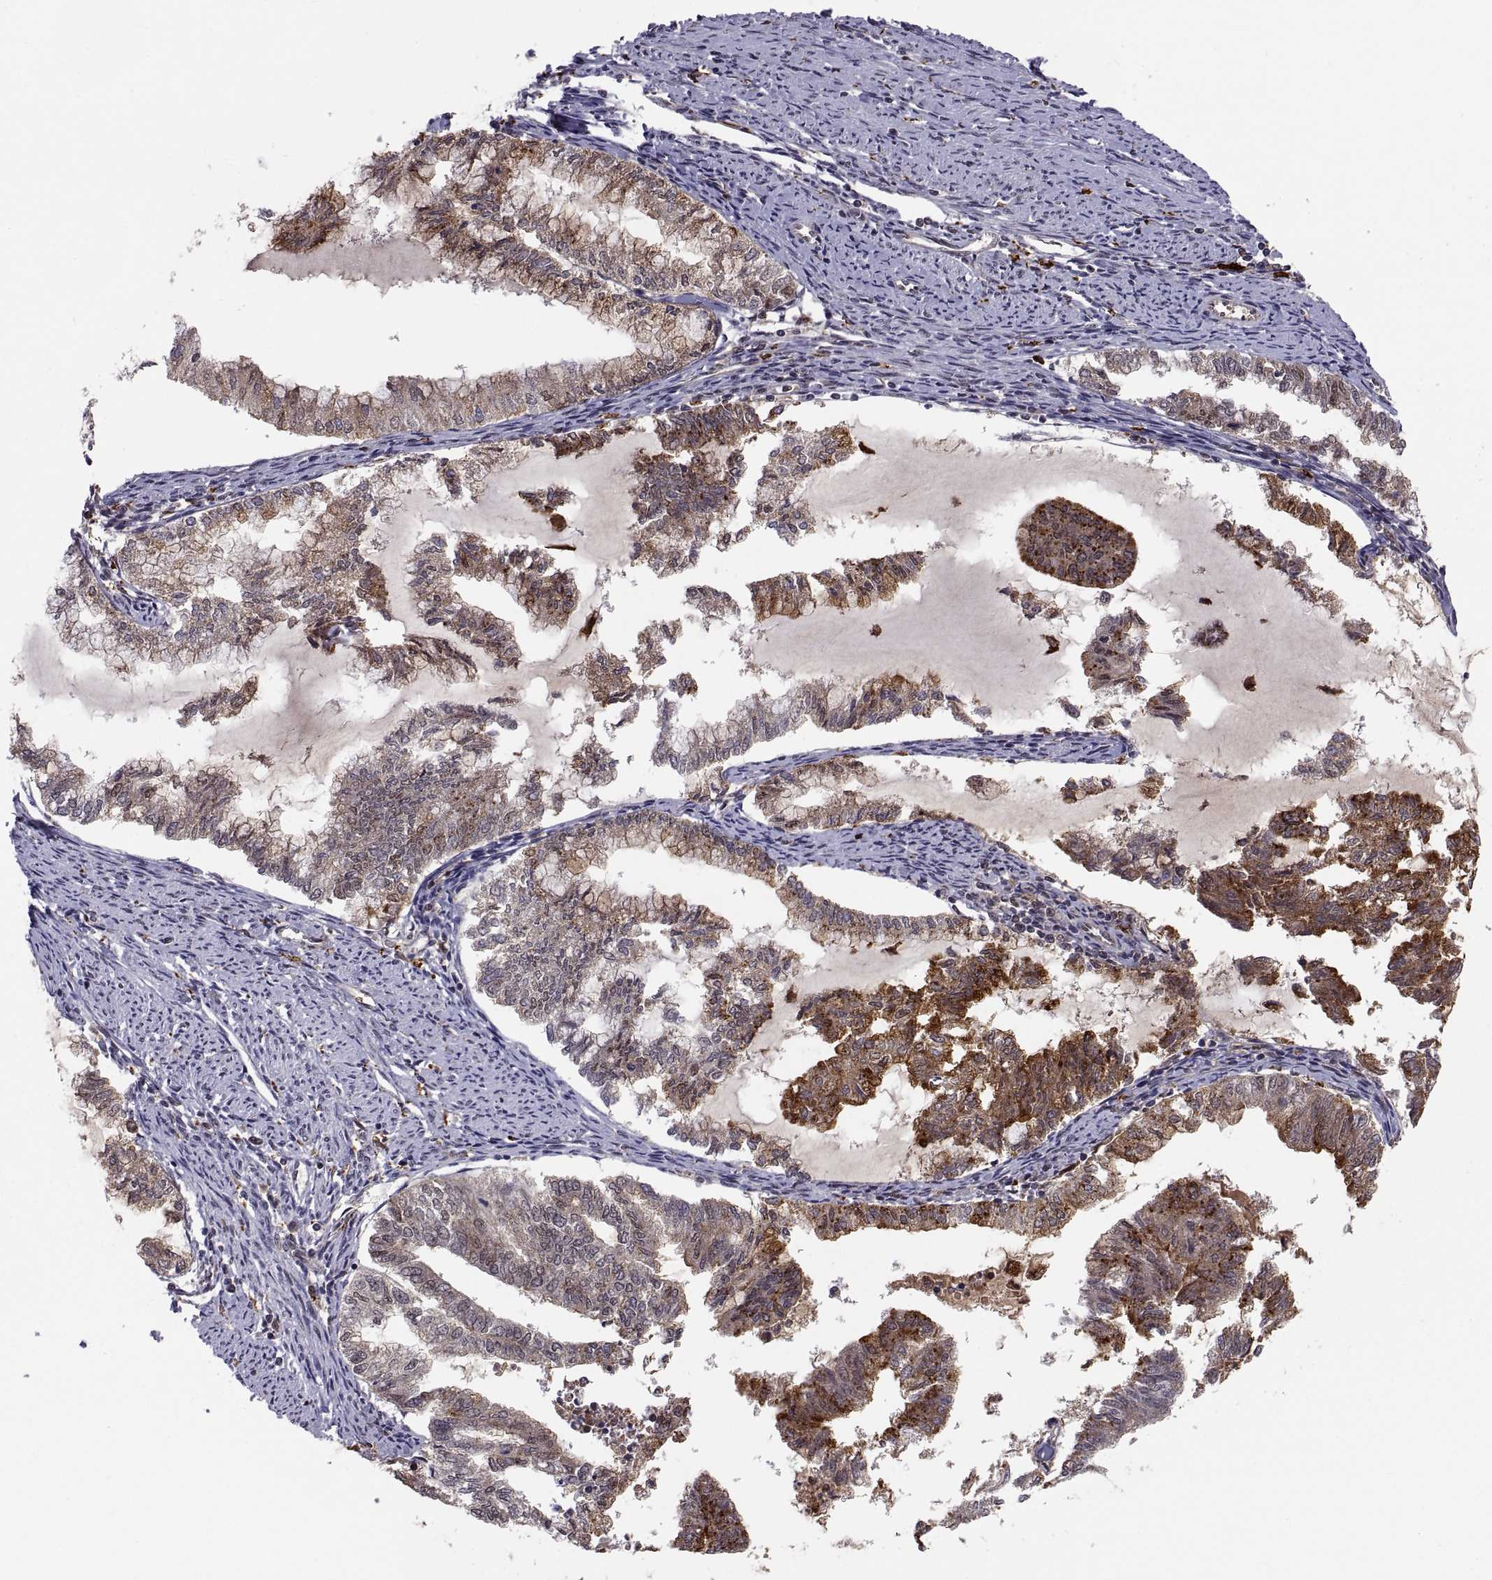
{"staining": {"intensity": "strong", "quantity": "25%-75%", "location": "cytoplasmic/membranous"}, "tissue": "endometrial cancer", "cell_type": "Tumor cells", "image_type": "cancer", "snomed": [{"axis": "morphology", "description": "Adenocarcinoma, NOS"}, {"axis": "topography", "description": "Endometrium"}], "caption": "Endometrial cancer (adenocarcinoma) tissue reveals strong cytoplasmic/membranous positivity in approximately 25%-75% of tumor cells", "gene": "PSMC2", "patient": {"sex": "female", "age": 79}}